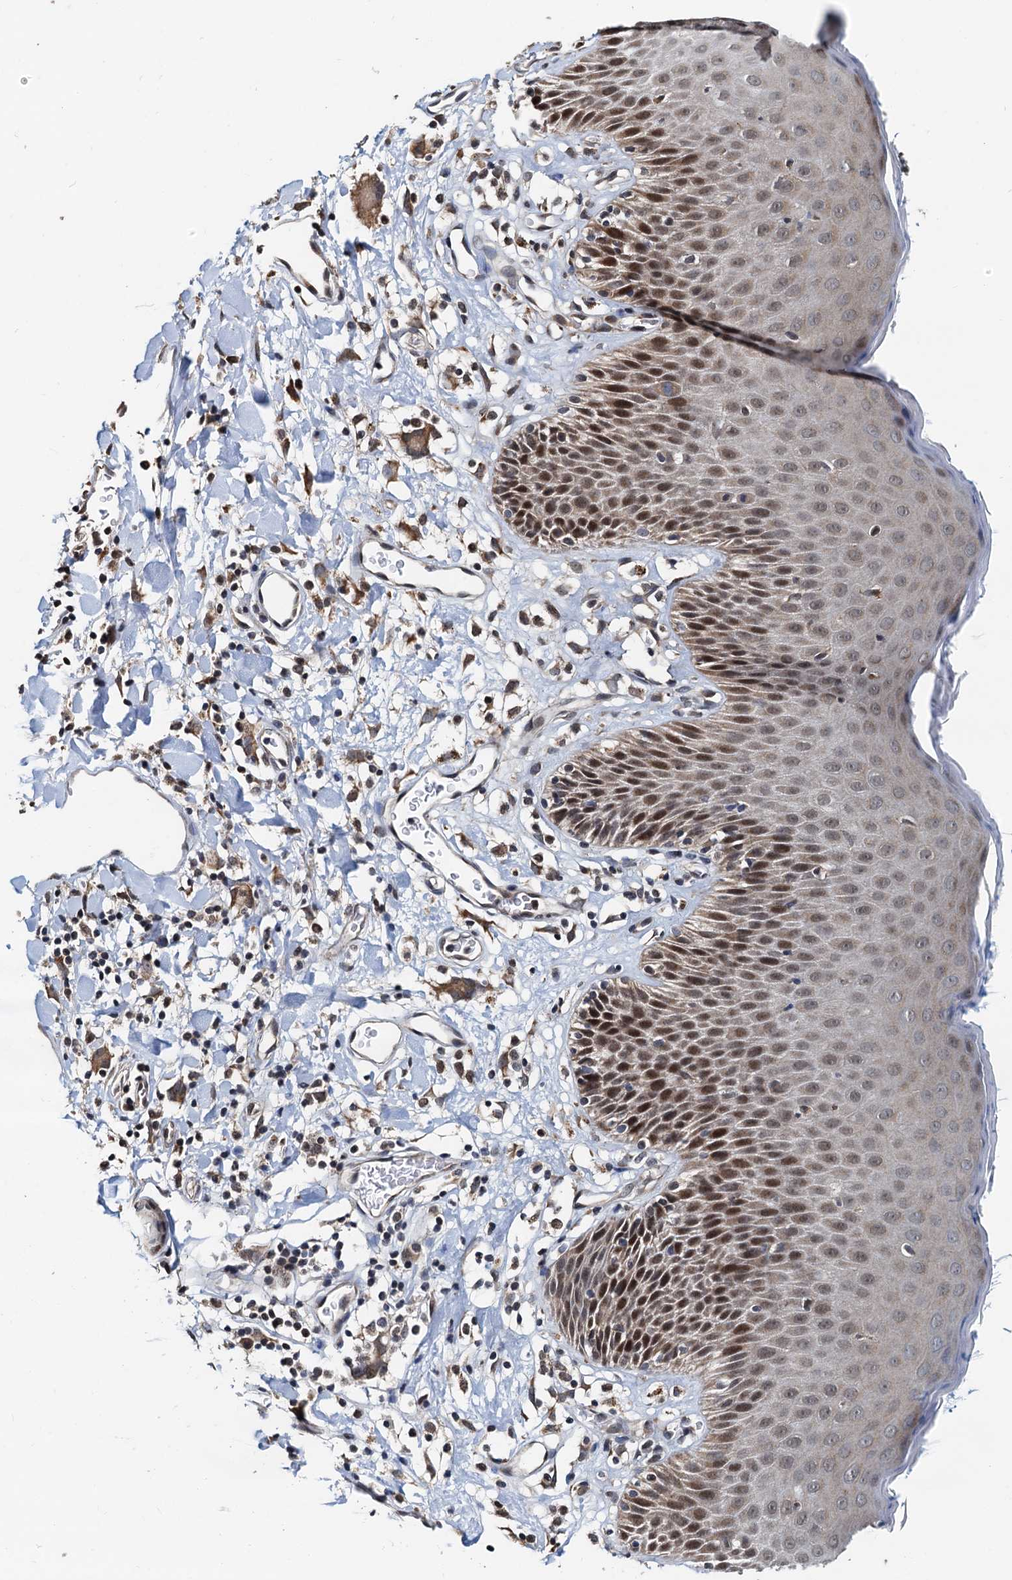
{"staining": {"intensity": "moderate", "quantity": "25%-75%", "location": "cytoplasmic/membranous,nuclear"}, "tissue": "skin", "cell_type": "Epidermal cells", "image_type": "normal", "snomed": [{"axis": "morphology", "description": "Normal tissue, NOS"}, {"axis": "topography", "description": "Vulva"}], "caption": "Protein staining of normal skin displays moderate cytoplasmic/membranous,nuclear positivity in about 25%-75% of epidermal cells. (brown staining indicates protein expression, while blue staining denotes nuclei).", "gene": "MCMBP", "patient": {"sex": "female", "age": 68}}